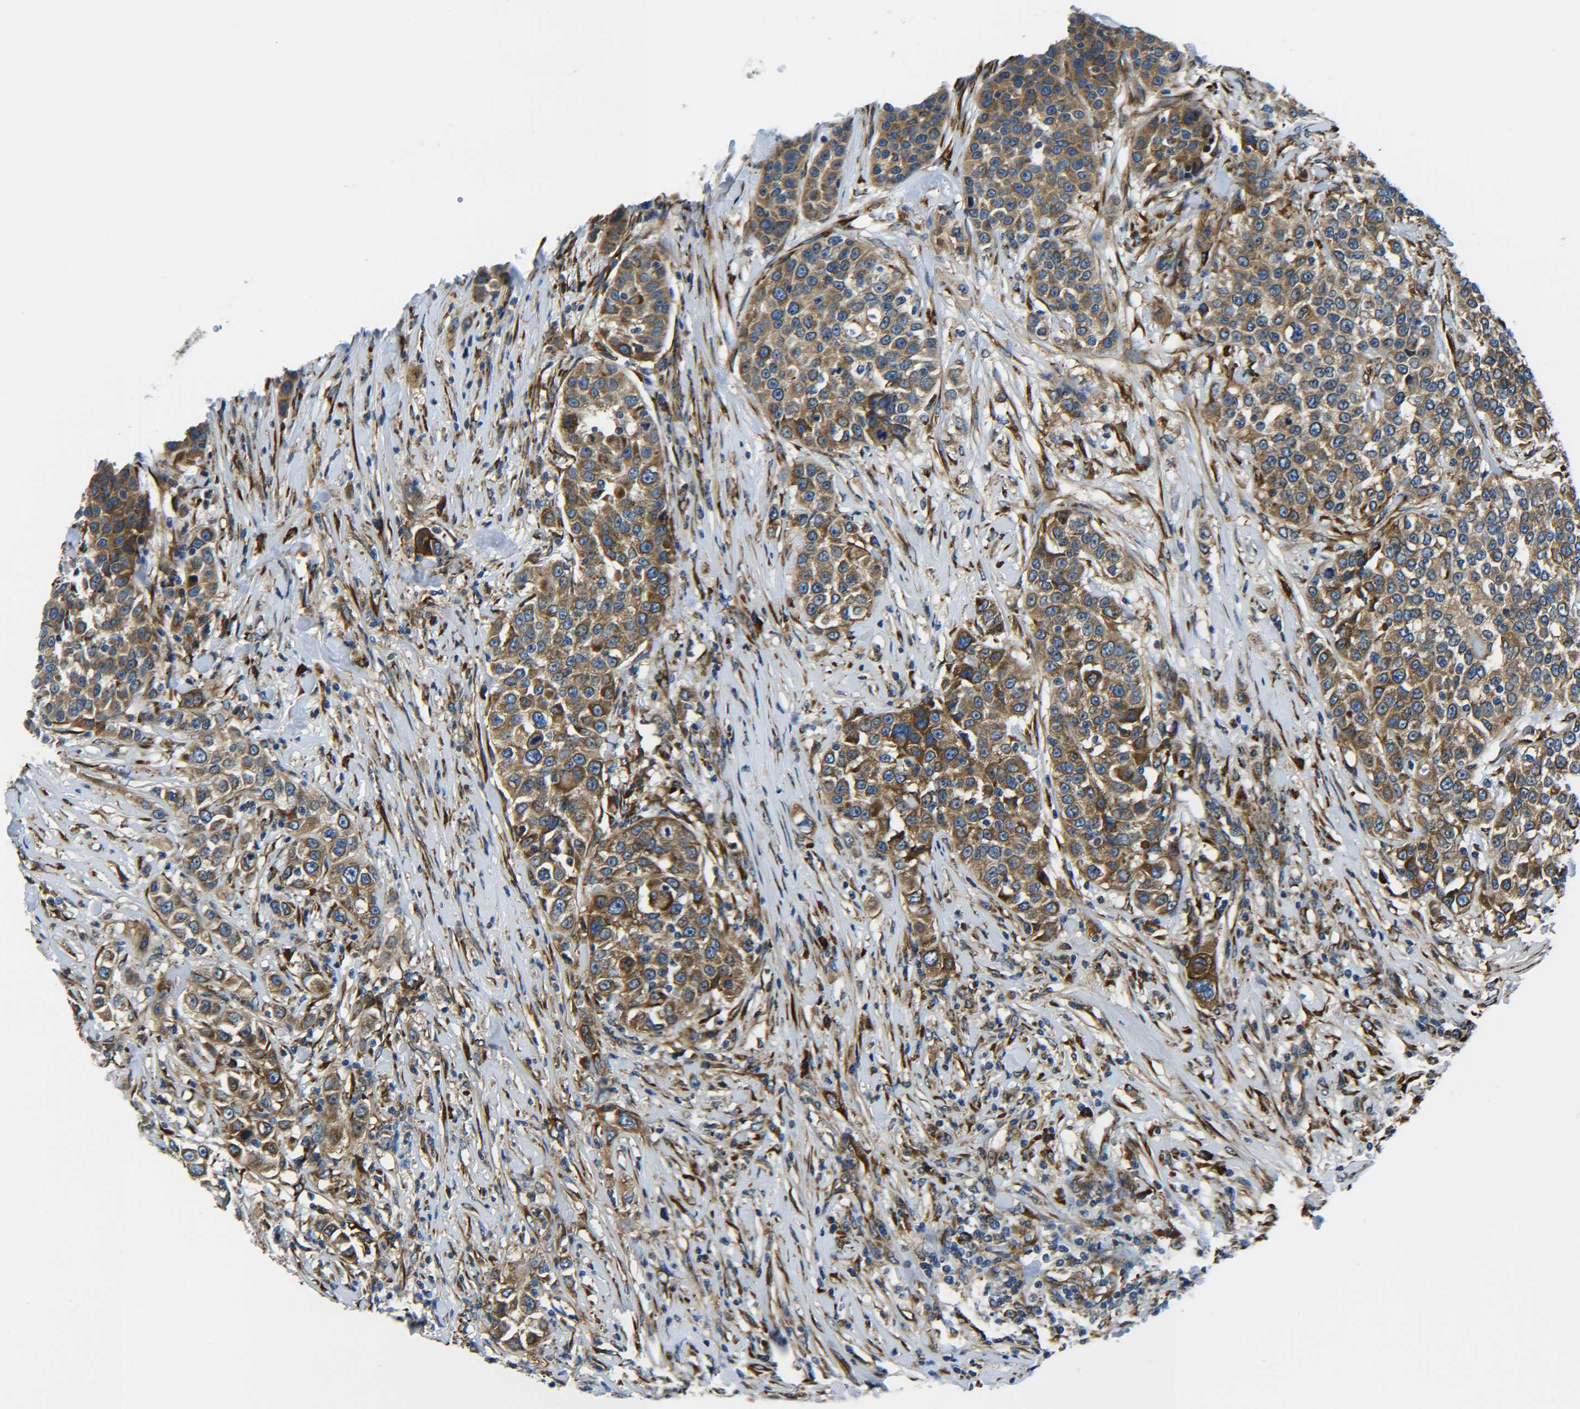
{"staining": {"intensity": "moderate", "quantity": ">75%", "location": "cytoplasmic/membranous"}, "tissue": "urothelial cancer", "cell_type": "Tumor cells", "image_type": "cancer", "snomed": [{"axis": "morphology", "description": "Urothelial carcinoma, High grade"}, {"axis": "topography", "description": "Urinary bladder"}], "caption": "Protein staining by immunohistochemistry (IHC) displays moderate cytoplasmic/membranous expression in approximately >75% of tumor cells in high-grade urothelial carcinoma. (Stains: DAB in brown, nuclei in blue, Microscopy: brightfield microscopy at high magnification).", "gene": "PREB", "patient": {"sex": "female", "age": 80}}